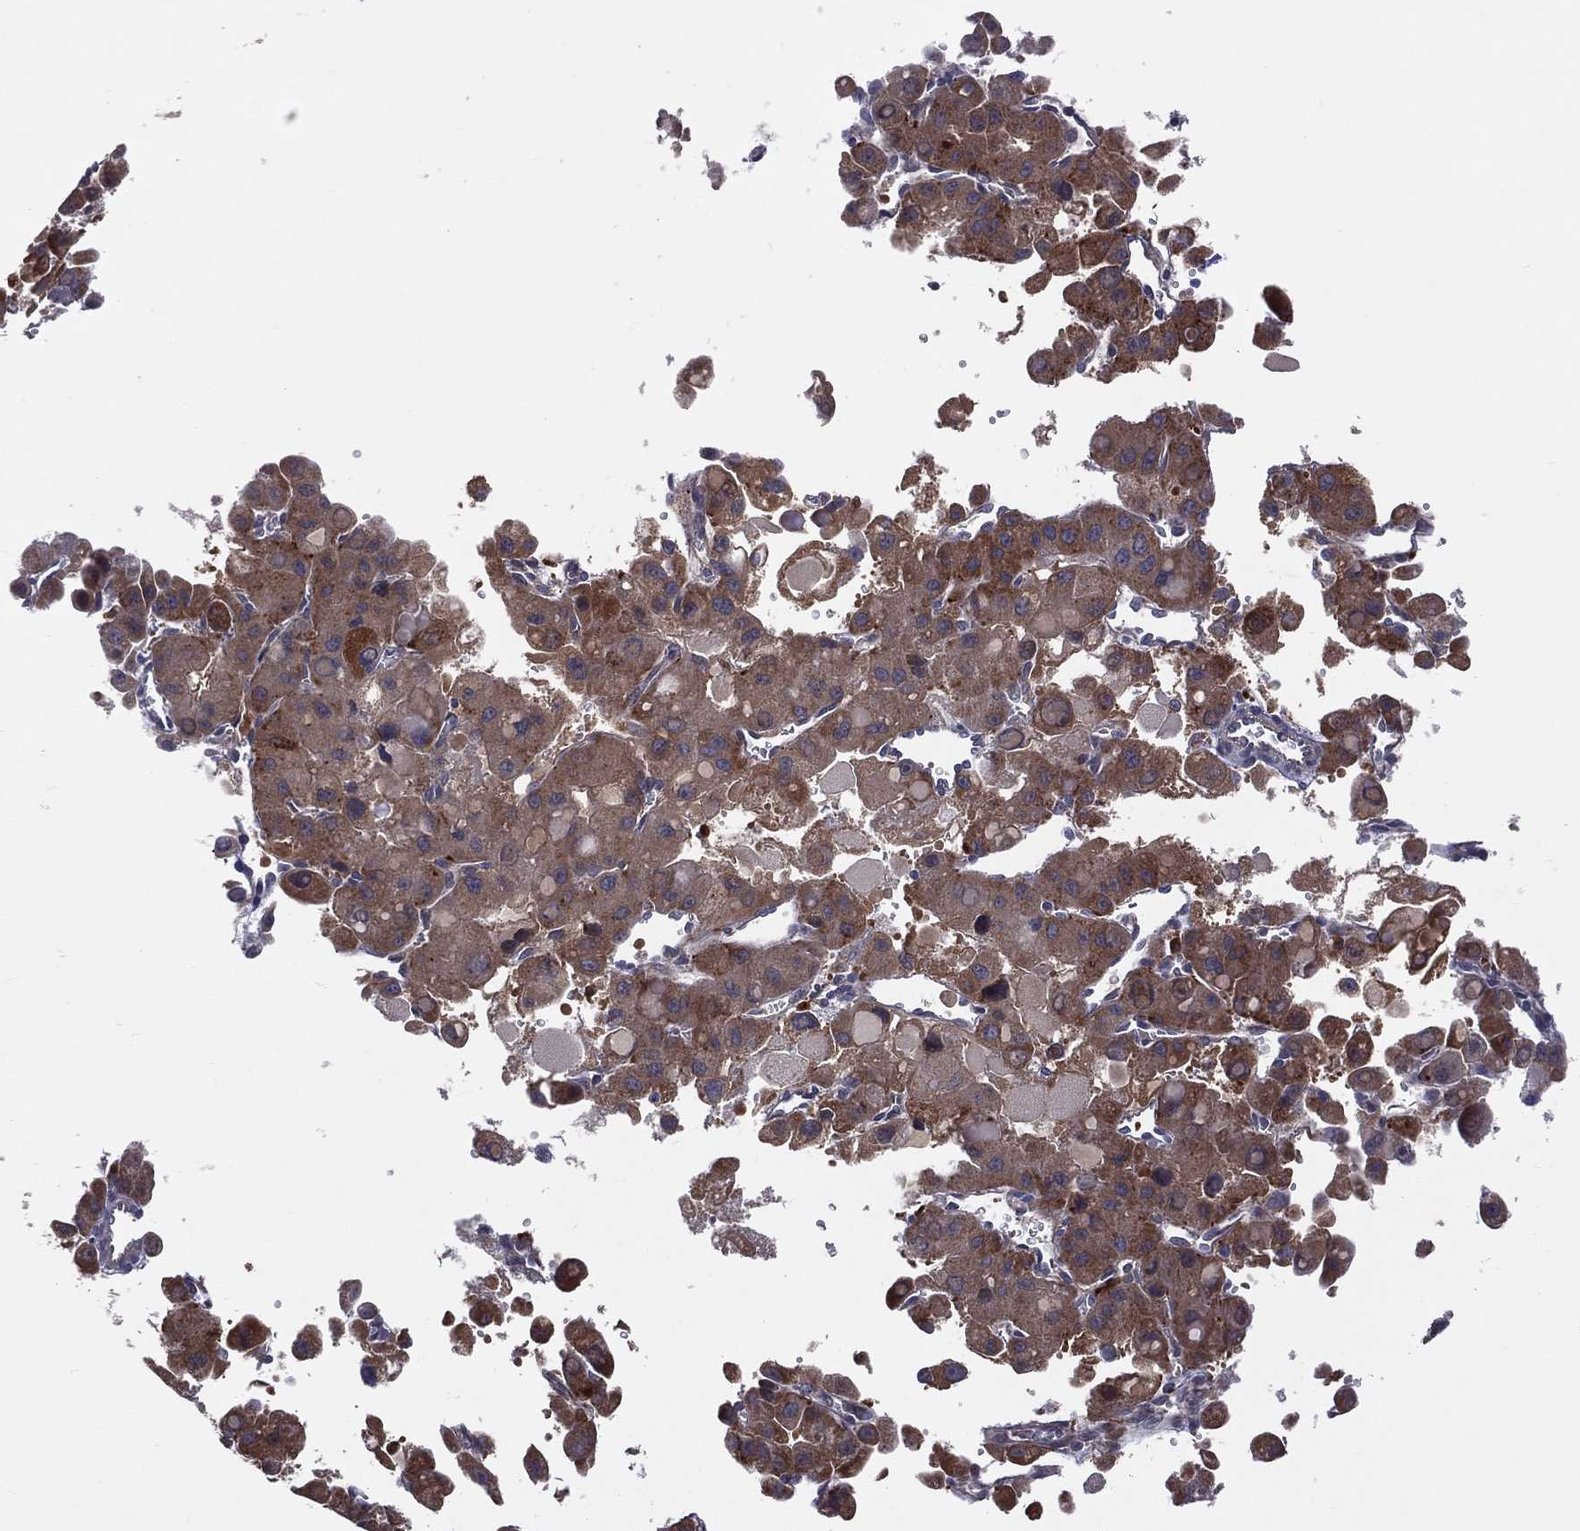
{"staining": {"intensity": "strong", "quantity": ">75%", "location": "cytoplasmic/membranous"}, "tissue": "liver cancer", "cell_type": "Tumor cells", "image_type": "cancer", "snomed": [{"axis": "morphology", "description": "Carcinoma, Hepatocellular, NOS"}, {"axis": "topography", "description": "Liver"}], "caption": "DAB immunohistochemical staining of human liver cancer (hepatocellular carcinoma) shows strong cytoplasmic/membranous protein staining in approximately >75% of tumor cells. Using DAB (3,3'-diaminobenzidine) (brown) and hematoxylin (blue) stains, captured at high magnification using brightfield microscopy.", "gene": "STARD3", "patient": {"sex": "male", "age": 27}}